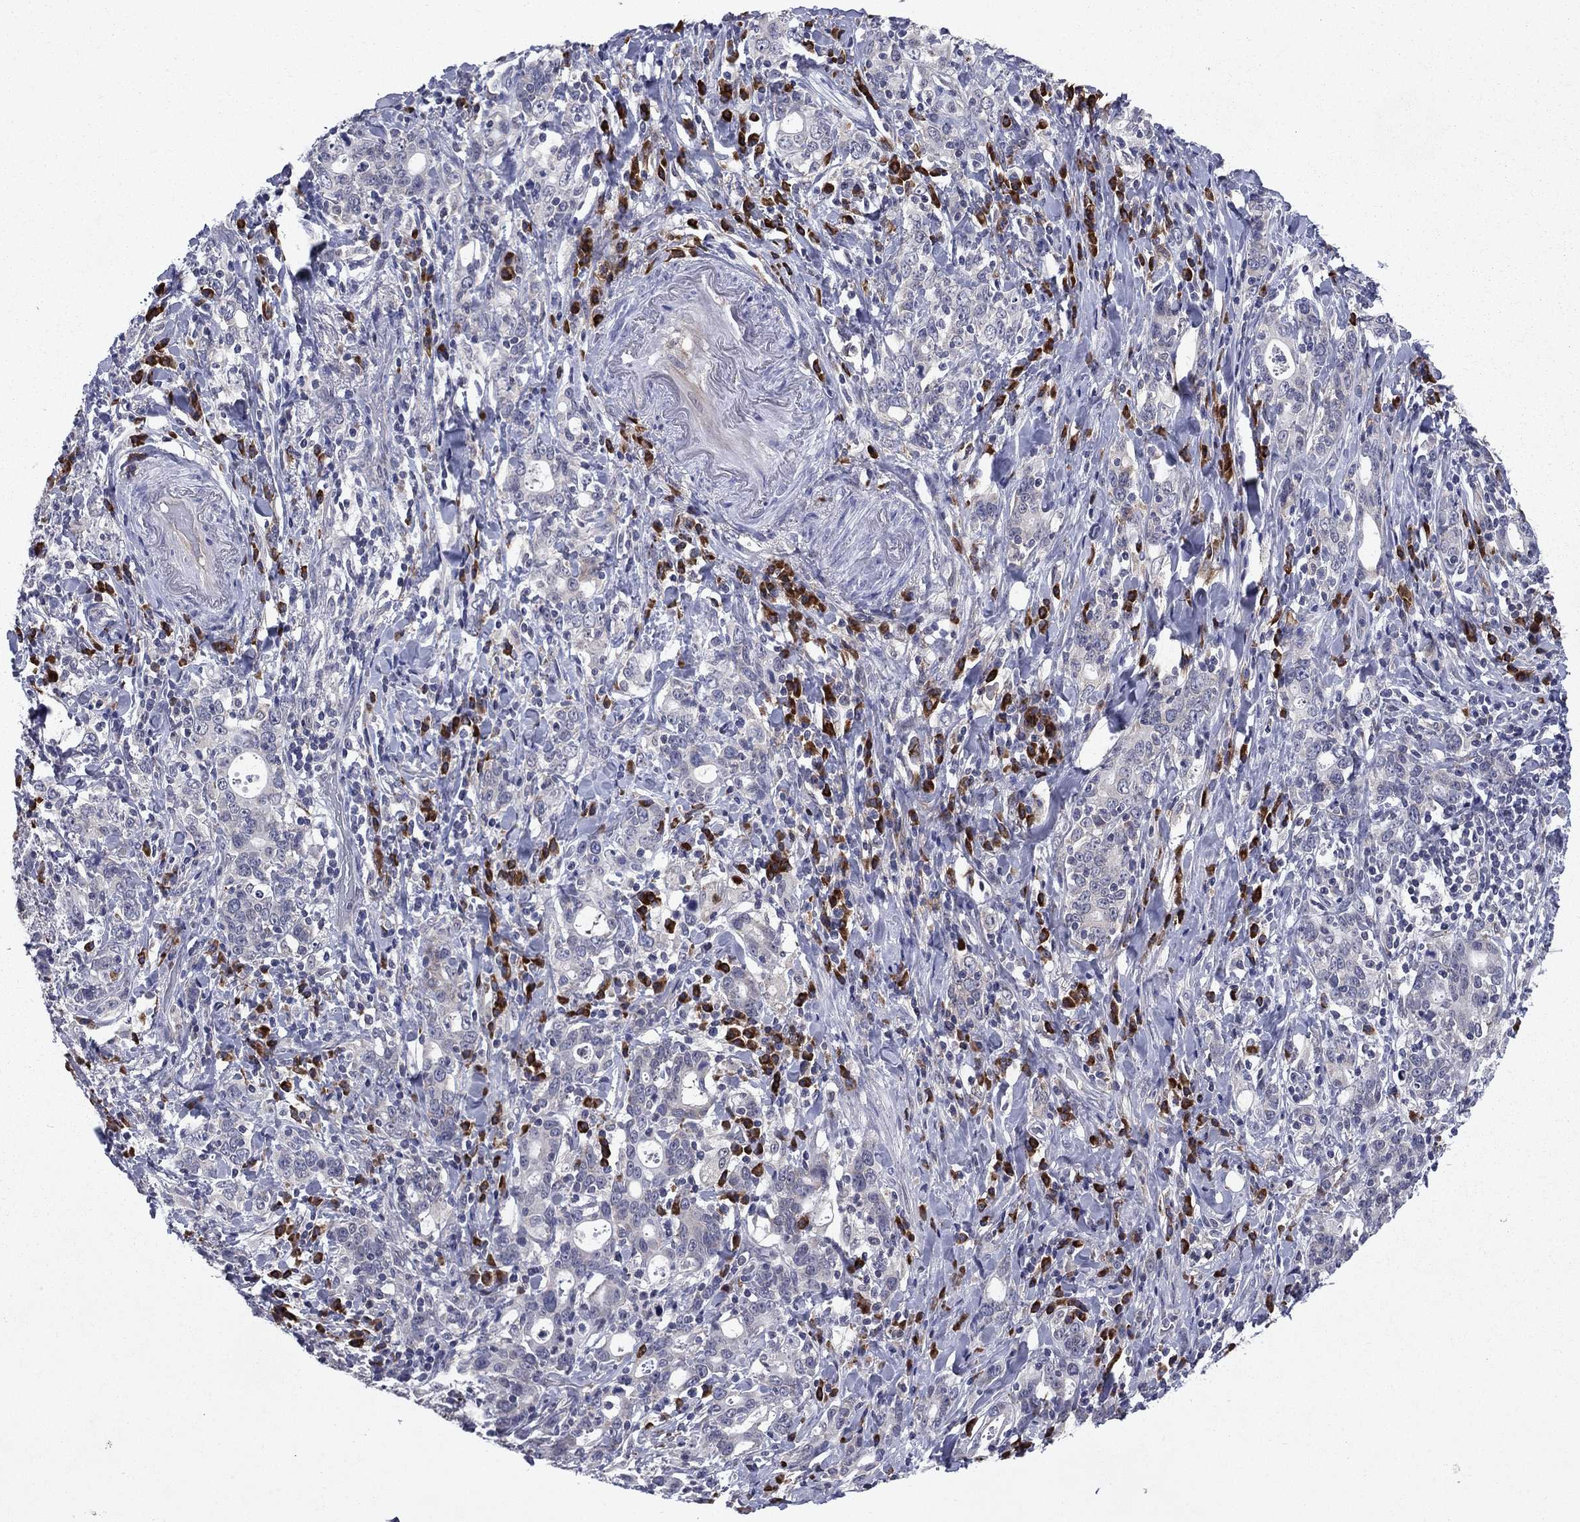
{"staining": {"intensity": "negative", "quantity": "none", "location": "none"}, "tissue": "stomach cancer", "cell_type": "Tumor cells", "image_type": "cancer", "snomed": [{"axis": "morphology", "description": "Adenocarcinoma, NOS"}, {"axis": "topography", "description": "Stomach"}], "caption": "Immunohistochemical staining of human stomach cancer demonstrates no significant staining in tumor cells.", "gene": "ECM1", "patient": {"sex": "male", "age": 79}}